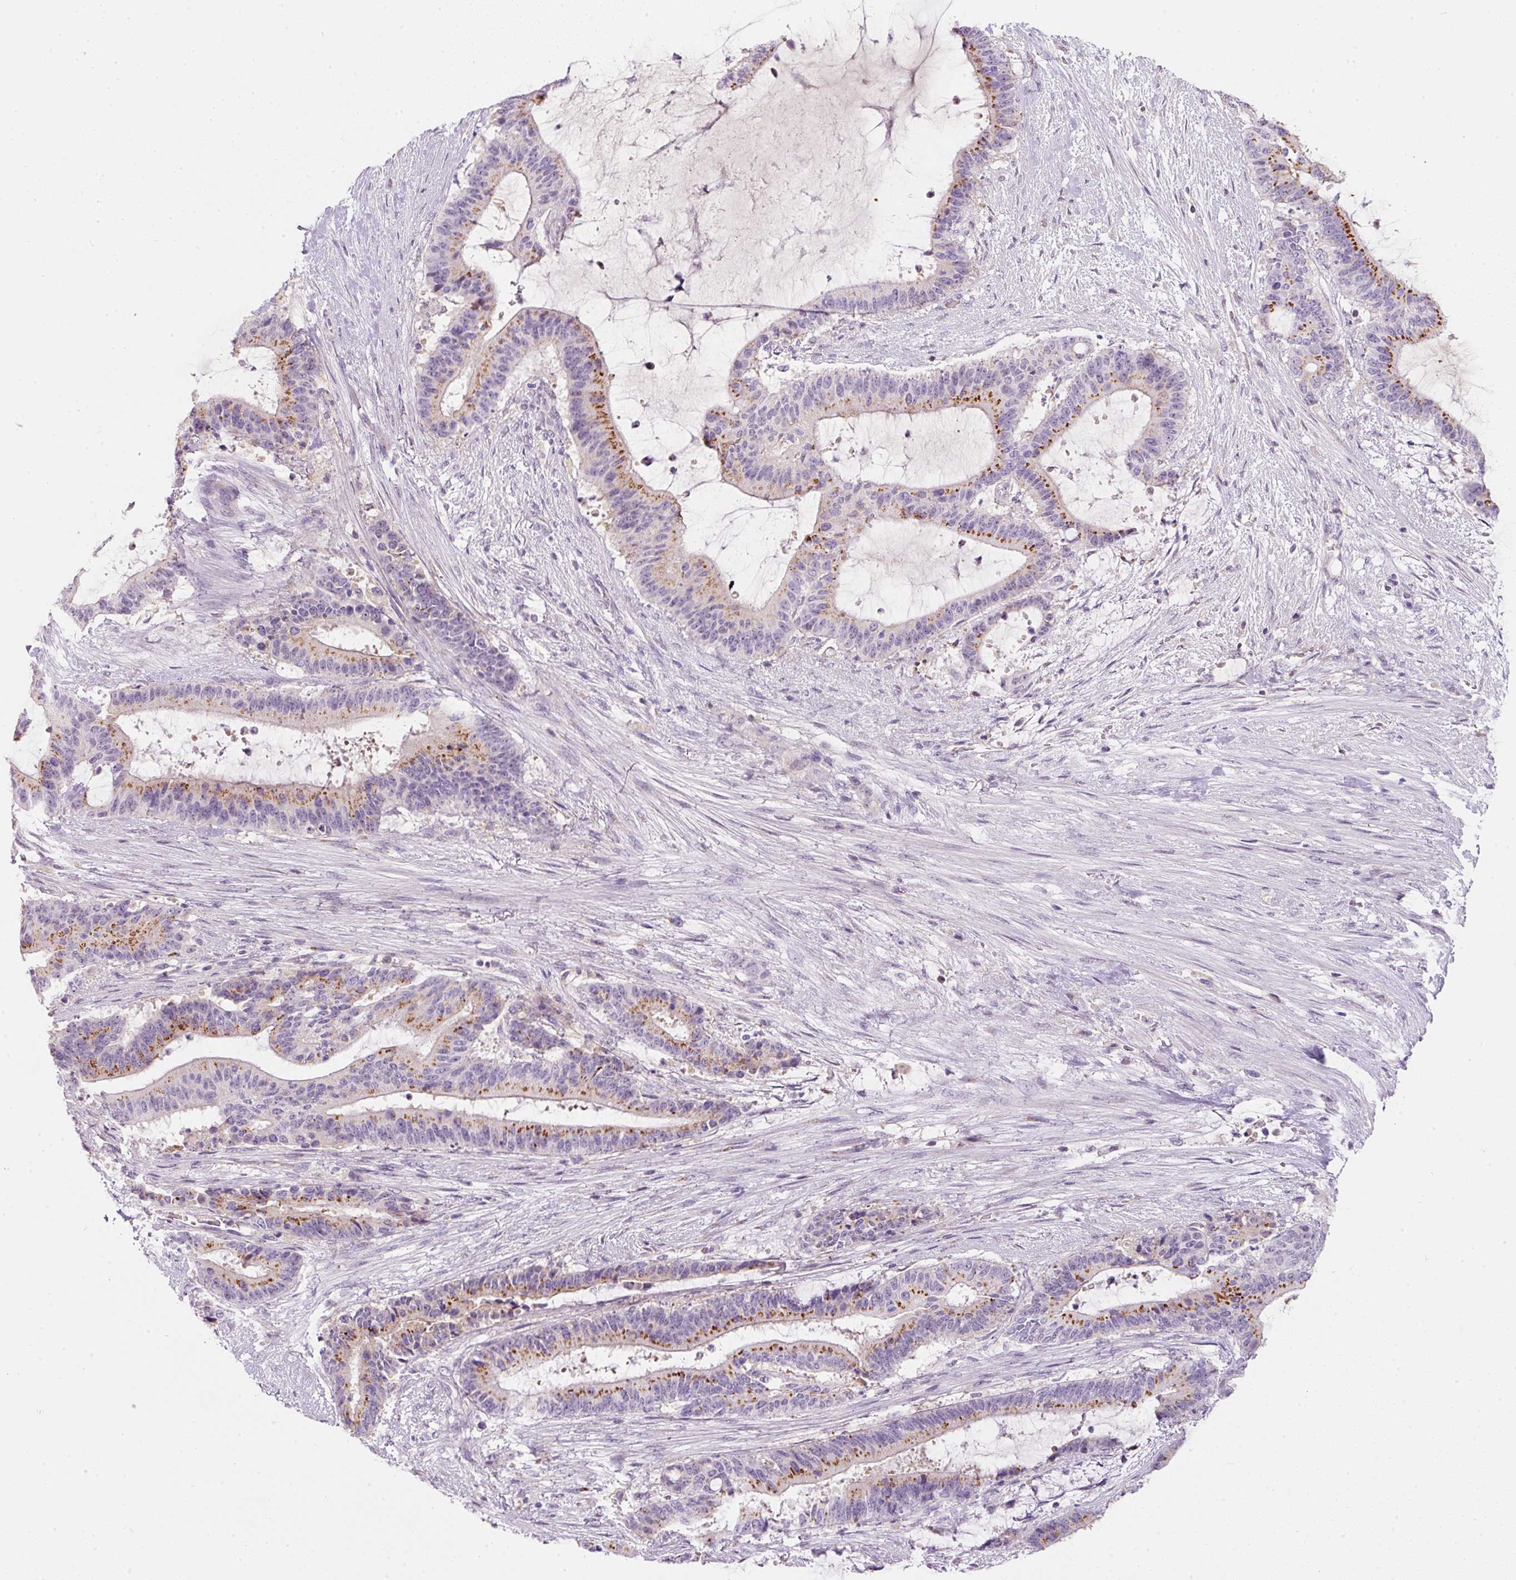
{"staining": {"intensity": "moderate", "quantity": "25%-75%", "location": "cytoplasmic/membranous"}, "tissue": "liver cancer", "cell_type": "Tumor cells", "image_type": "cancer", "snomed": [{"axis": "morphology", "description": "Normal tissue, NOS"}, {"axis": "morphology", "description": "Cholangiocarcinoma"}, {"axis": "topography", "description": "Liver"}, {"axis": "topography", "description": "Peripheral nerve tissue"}], "caption": "A photomicrograph showing moderate cytoplasmic/membranous staining in about 25%-75% of tumor cells in liver cancer, as visualized by brown immunohistochemical staining.", "gene": "TMEM37", "patient": {"sex": "female", "age": 73}}